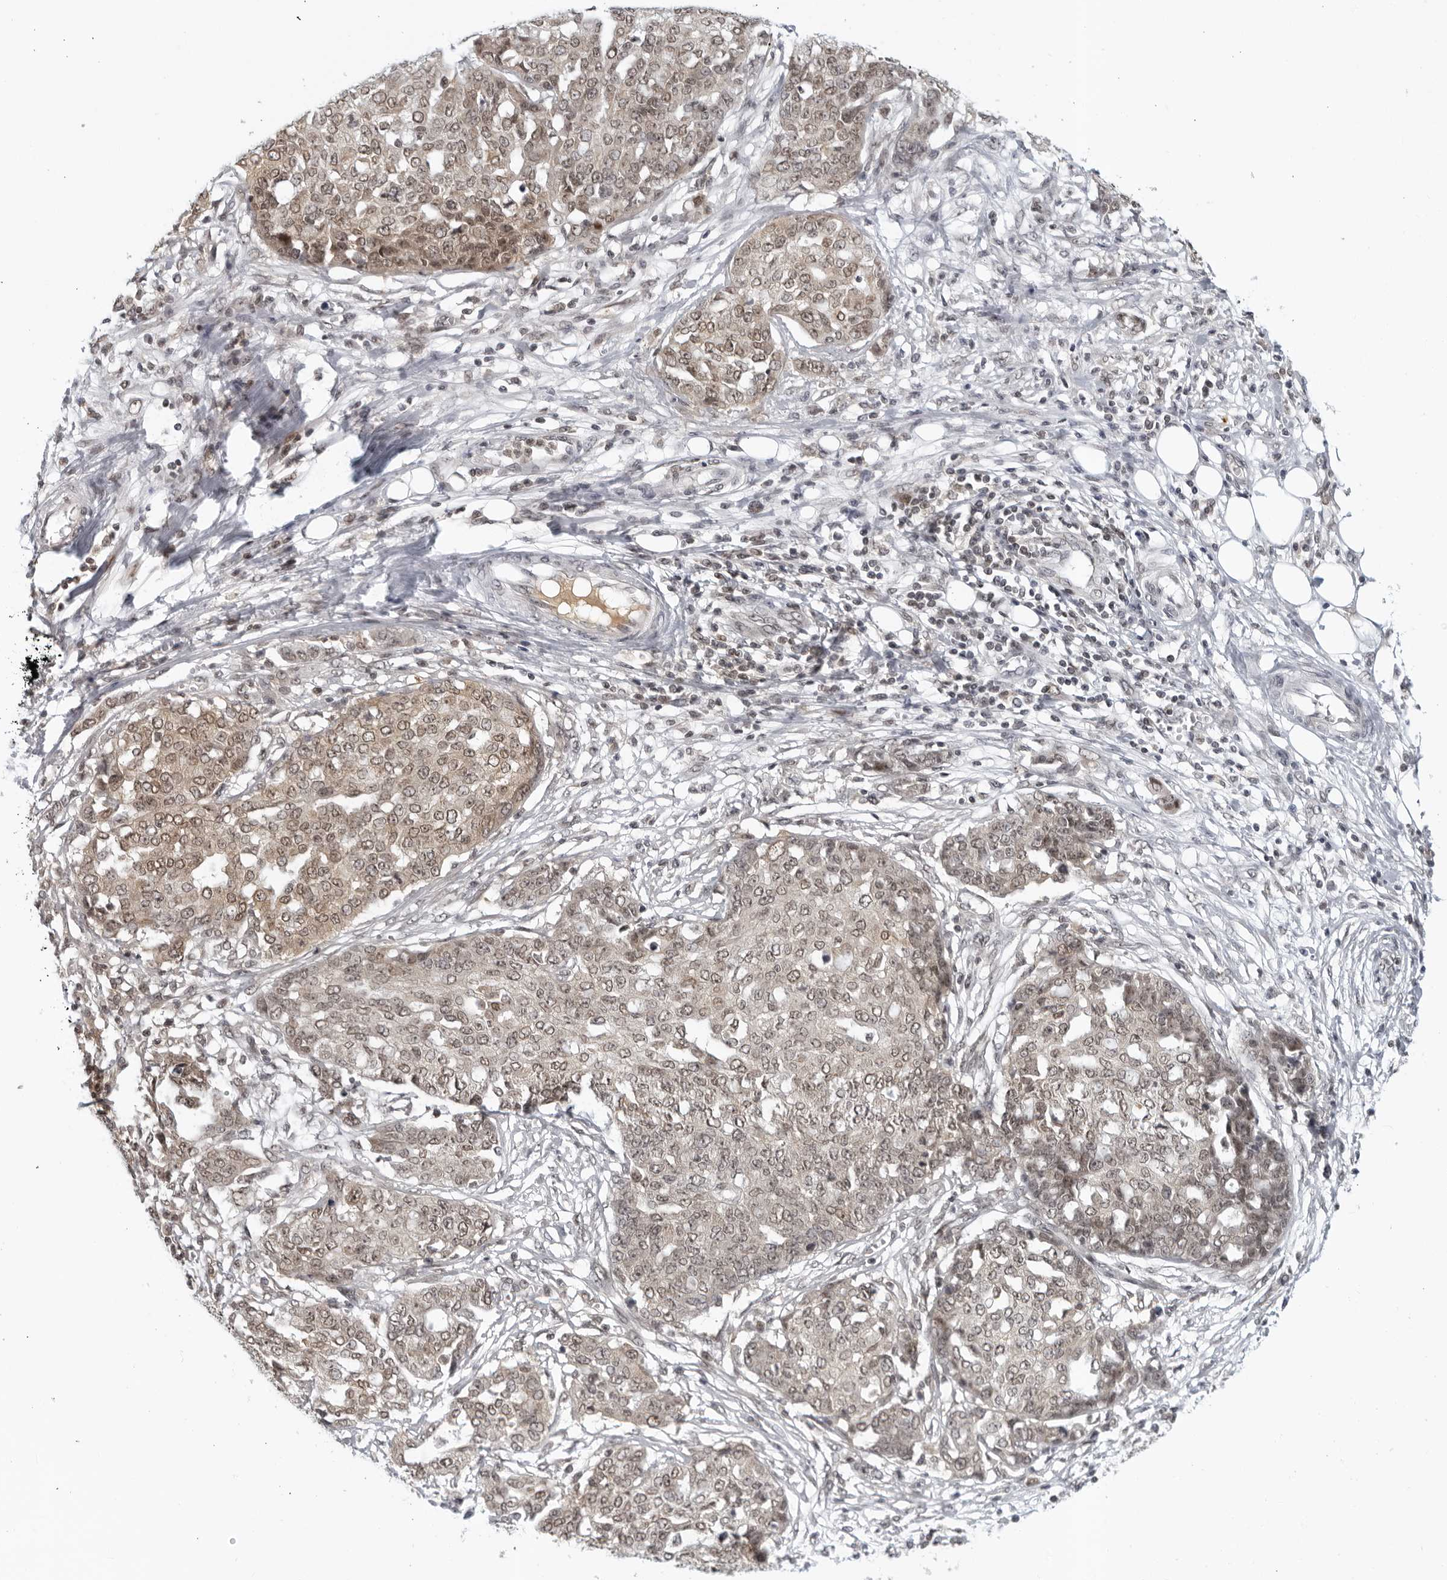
{"staining": {"intensity": "moderate", "quantity": ">75%", "location": "nuclear"}, "tissue": "ovarian cancer", "cell_type": "Tumor cells", "image_type": "cancer", "snomed": [{"axis": "morphology", "description": "Cystadenocarcinoma, serous, NOS"}, {"axis": "topography", "description": "Soft tissue"}, {"axis": "topography", "description": "Ovary"}], "caption": "IHC (DAB) staining of ovarian cancer (serous cystadenocarcinoma) displays moderate nuclear protein positivity in about >75% of tumor cells.", "gene": "CC2D1B", "patient": {"sex": "female", "age": 57}}